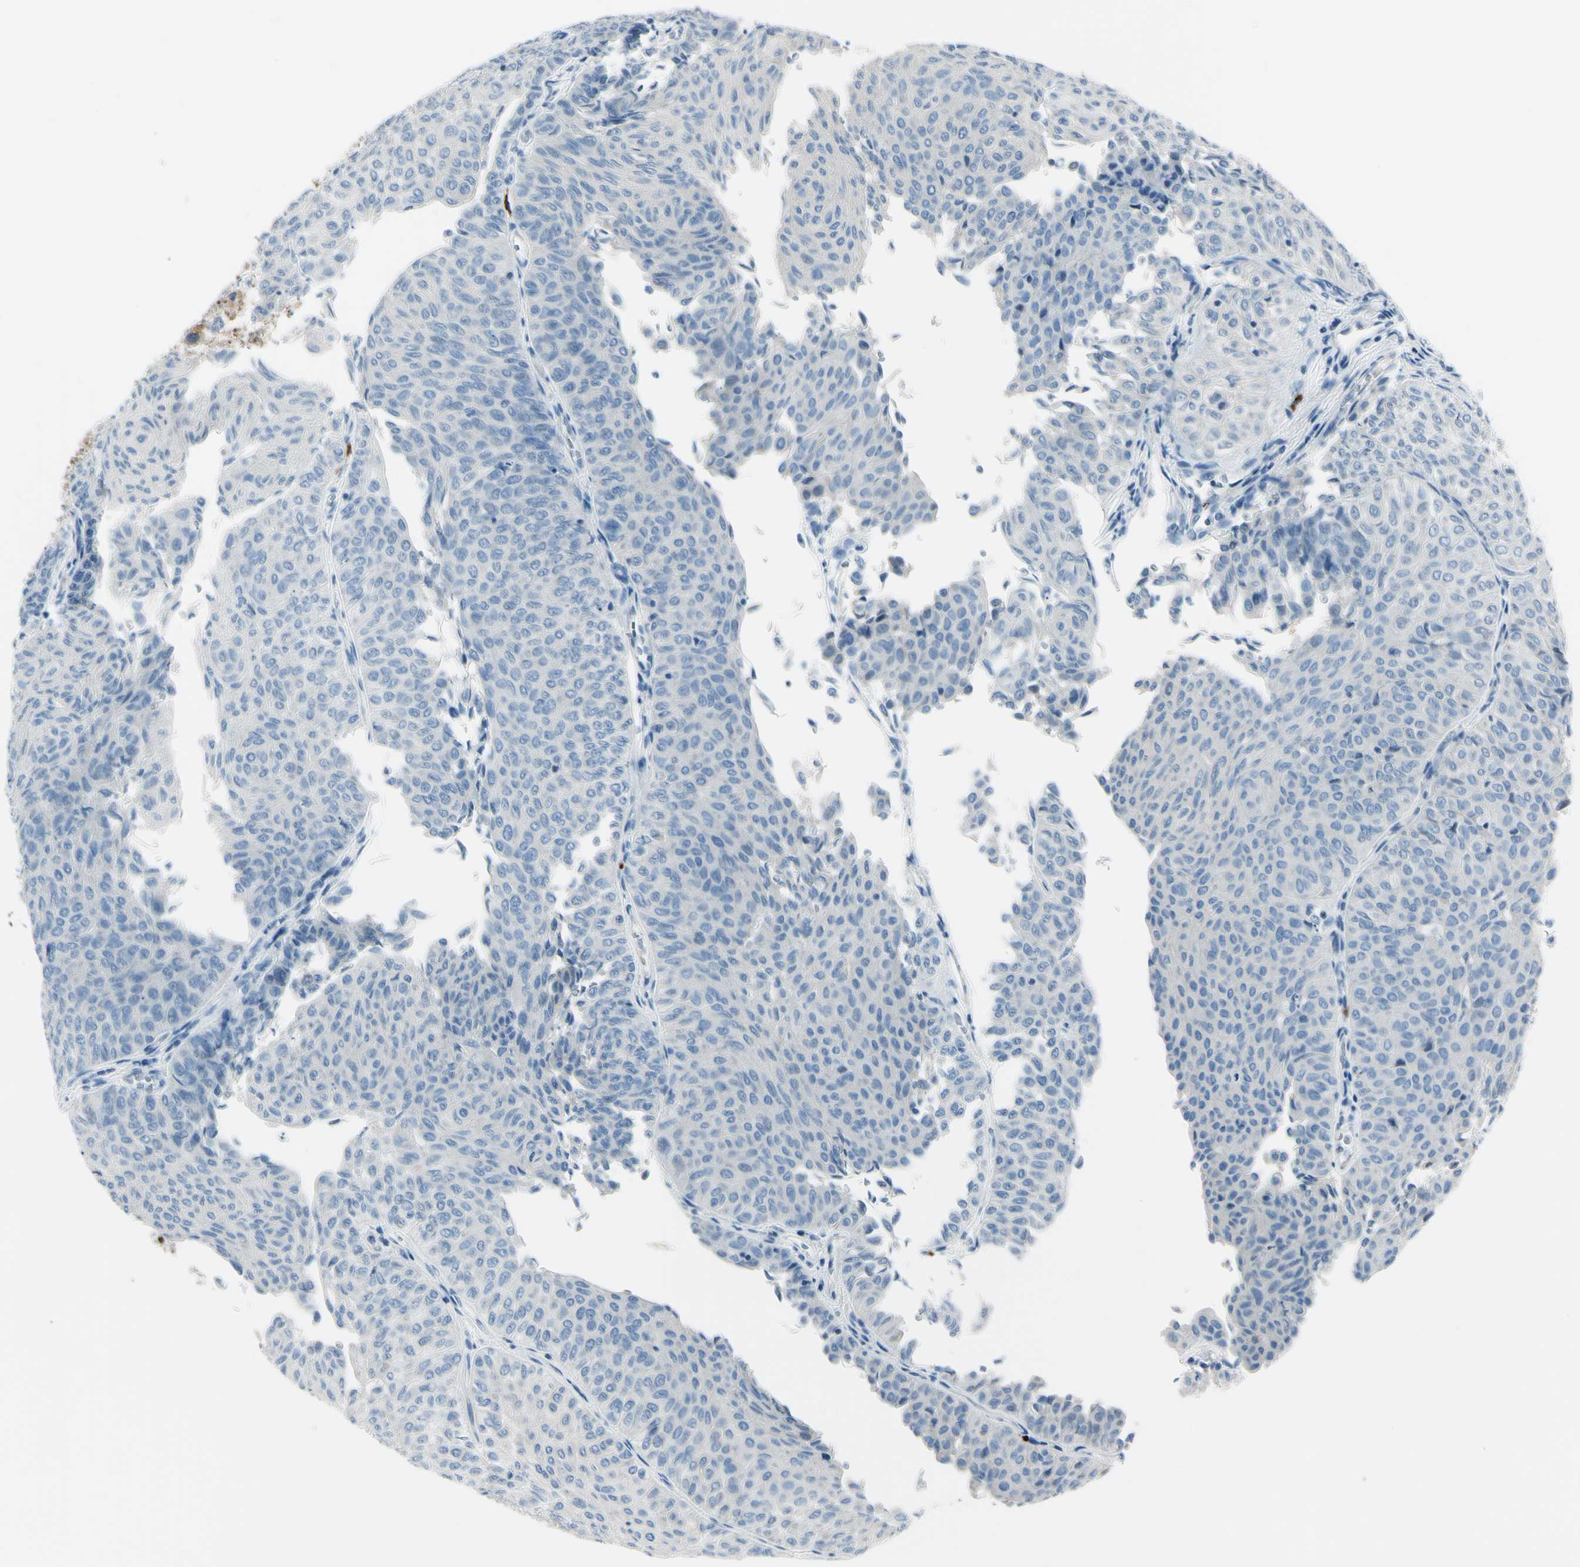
{"staining": {"intensity": "negative", "quantity": "none", "location": "none"}, "tissue": "urothelial cancer", "cell_type": "Tumor cells", "image_type": "cancer", "snomed": [{"axis": "morphology", "description": "Urothelial carcinoma, Low grade"}, {"axis": "topography", "description": "Urinary bladder"}], "caption": "Immunohistochemical staining of human urothelial cancer demonstrates no significant expression in tumor cells.", "gene": "DLG4", "patient": {"sex": "male", "age": 78}}